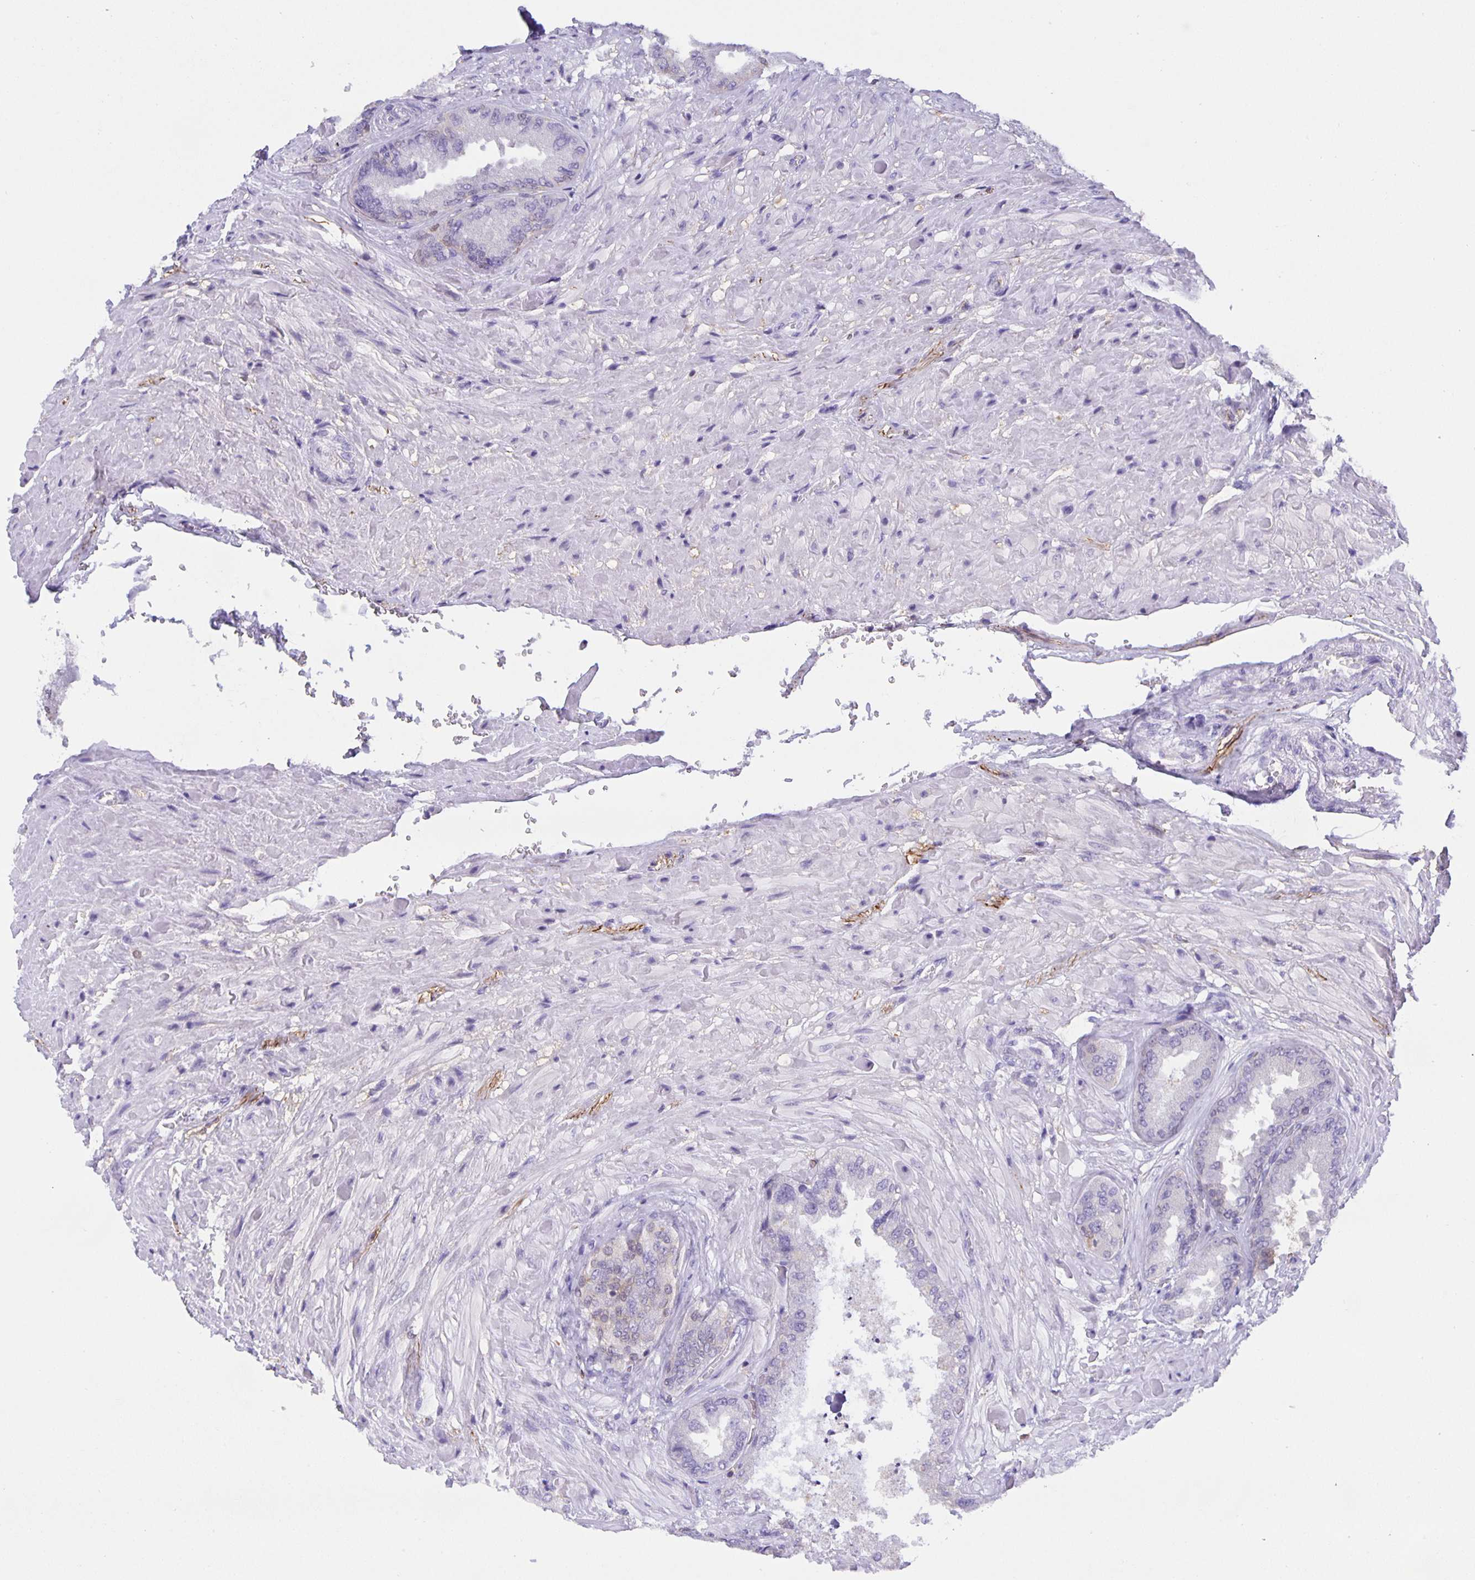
{"staining": {"intensity": "moderate", "quantity": "25%-75%", "location": "cytoplasmic/membranous"}, "tissue": "seminal vesicle", "cell_type": "Glandular cells", "image_type": "normal", "snomed": [{"axis": "morphology", "description": "Normal tissue, NOS"}, {"axis": "topography", "description": "Seminal veicle"}], "caption": "IHC (DAB (3,3'-diaminobenzidine)) staining of normal human seminal vesicle exhibits moderate cytoplasmic/membranous protein staining in approximately 25%-75% of glandular cells.", "gene": "MARCHF6", "patient": {"sex": "male", "age": 68}}